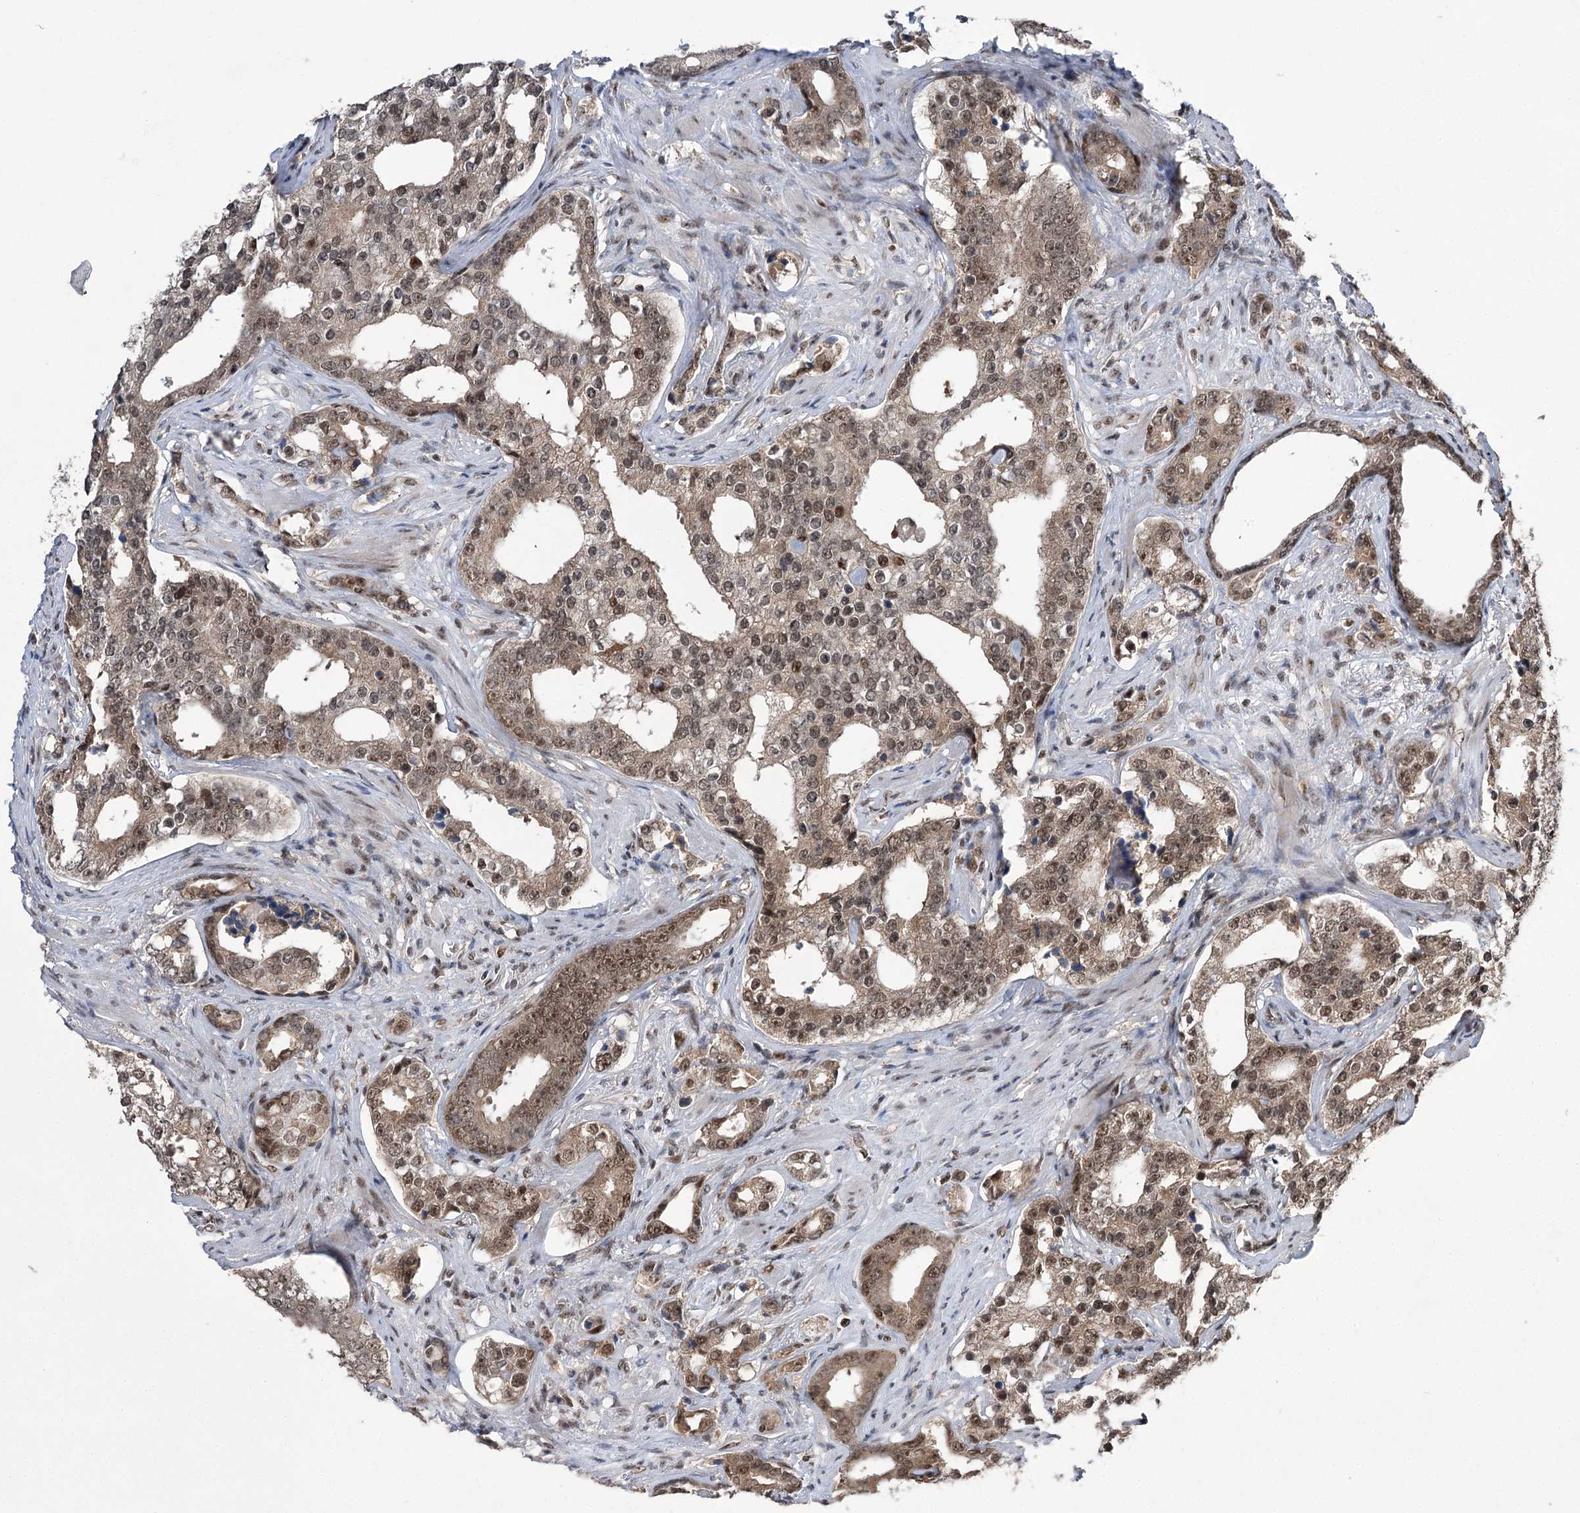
{"staining": {"intensity": "moderate", "quantity": "25%-75%", "location": "cytoplasmic/membranous,nuclear"}, "tissue": "prostate cancer", "cell_type": "Tumor cells", "image_type": "cancer", "snomed": [{"axis": "morphology", "description": "Adenocarcinoma, High grade"}, {"axis": "topography", "description": "Prostate"}], "caption": "This photomicrograph shows immunohistochemistry (IHC) staining of human prostate high-grade adenocarcinoma, with medium moderate cytoplasmic/membranous and nuclear positivity in about 25%-75% of tumor cells.", "gene": "ERCC3", "patient": {"sex": "male", "age": 62}}